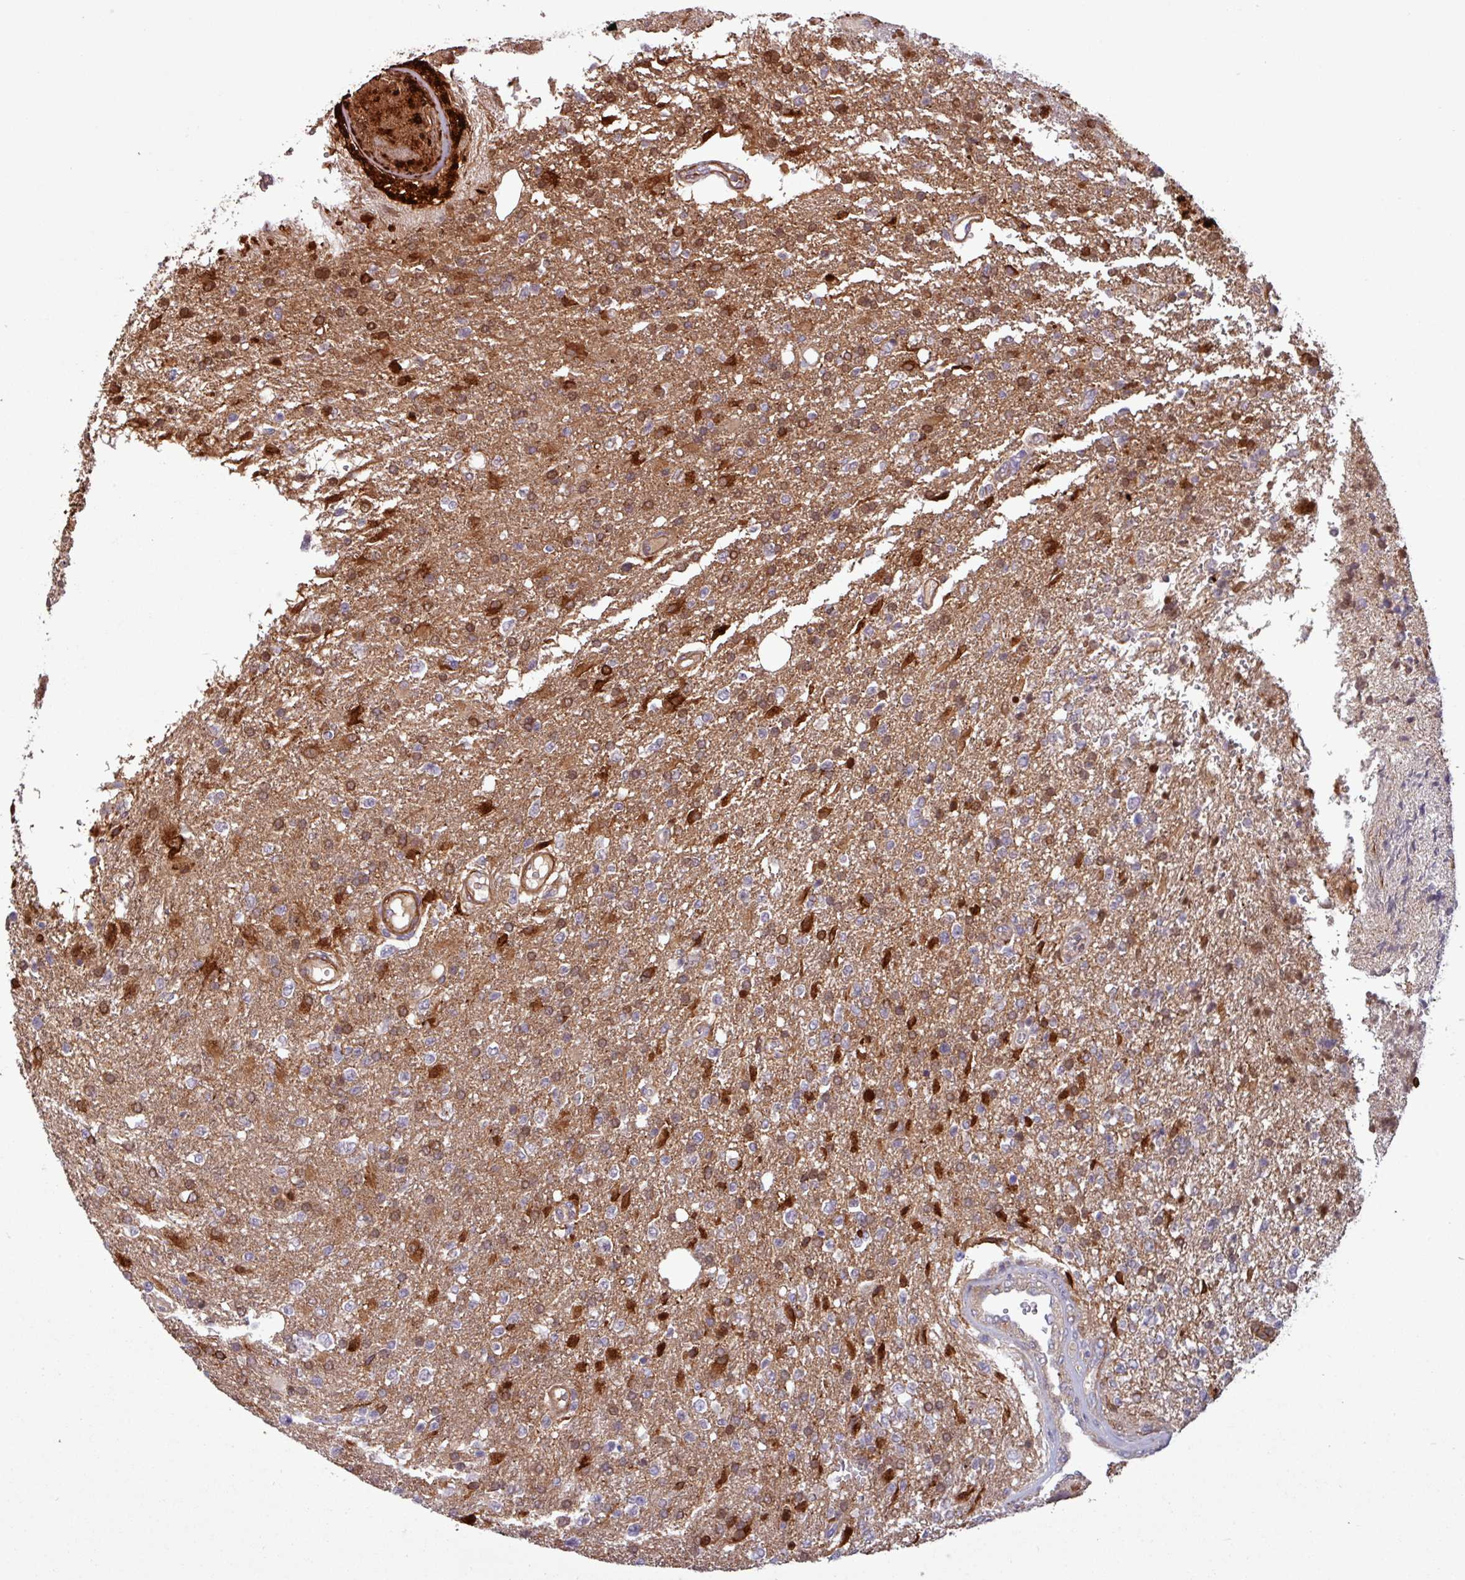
{"staining": {"intensity": "strong", "quantity": "25%-75%", "location": "cytoplasmic/membranous"}, "tissue": "glioma", "cell_type": "Tumor cells", "image_type": "cancer", "snomed": [{"axis": "morphology", "description": "Glioma, malignant, High grade"}, {"axis": "topography", "description": "Brain"}], "caption": "Immunohistochemistry (IHC) (DAB) staining of human malignant glioma (high-grade) reveals strong cytoplasmic/membranous protein staining in about 25%-75% of tumor cells.", "gene": "PCED1A", "patient": {"sex": "male", "age": 56}}